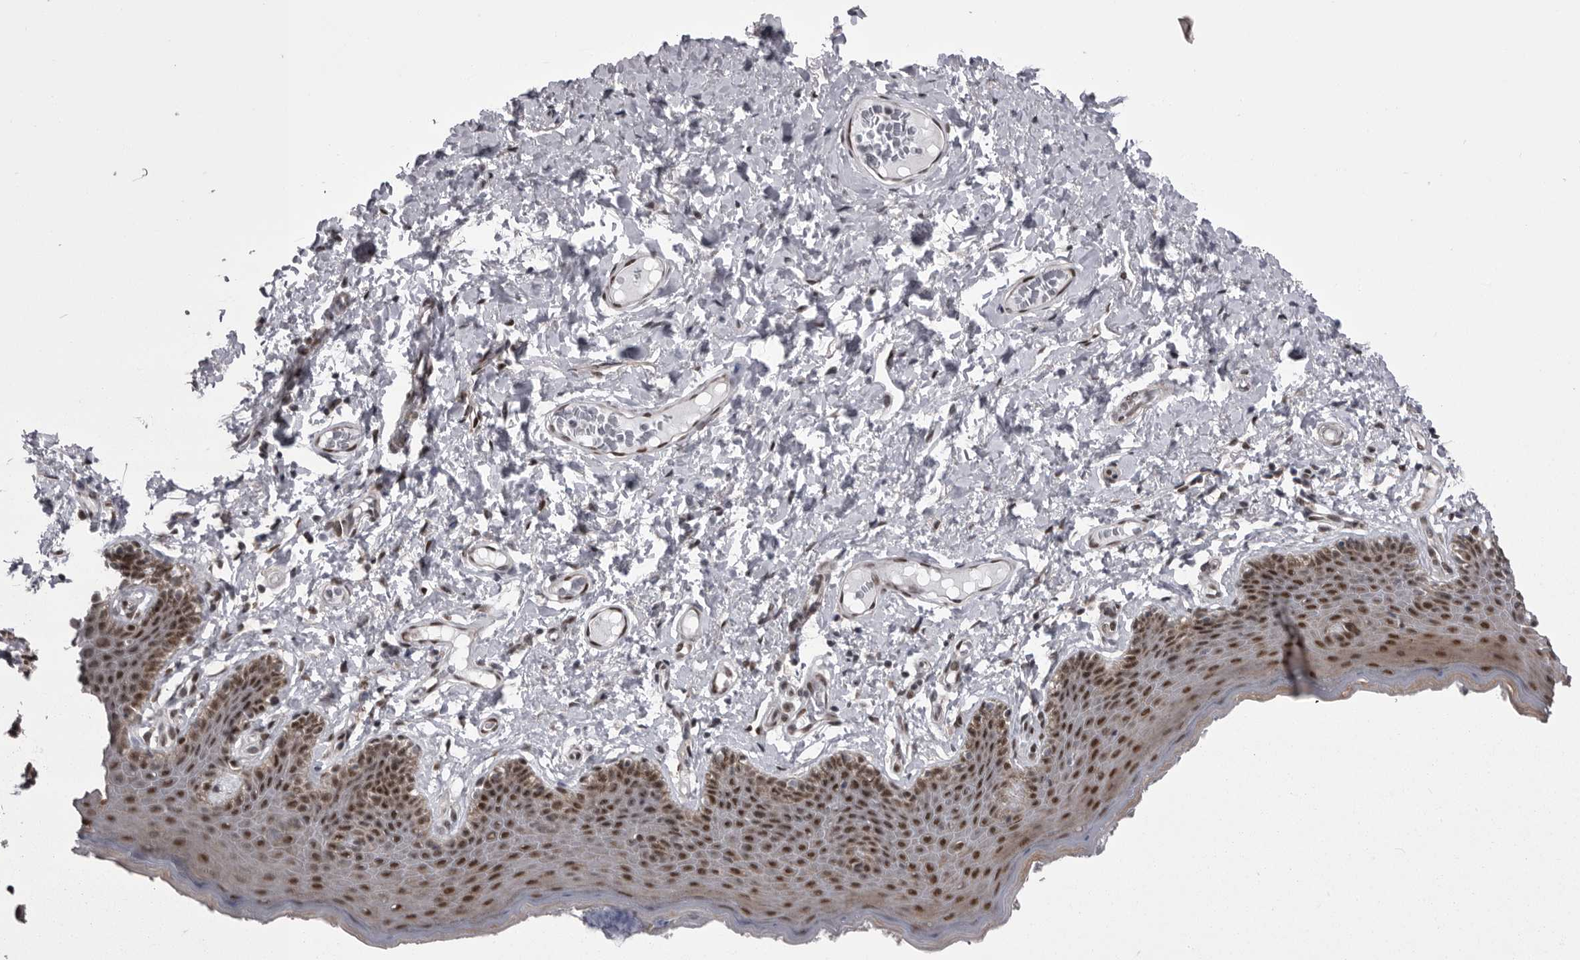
{"staining": {"intensity": "strong", "quantity": ">75%", "location": "nuclear"}, "tissue": "skin", "cell_type": "Epidermal cells", "image_type": "normal", "snomed": [{"axis": "morphology", "description": "Normal tissue, NOS"}, {"axis": "topography", "description": "Vulva"}], "caption": "Protein expression analysis of unremarkable human skin reveals strong nuclear expression in about >75% of epidermal cells. Nuclei are stained in blue.", "gene": "MEPCE", "patient": {"sex": "female", "age": 66}}